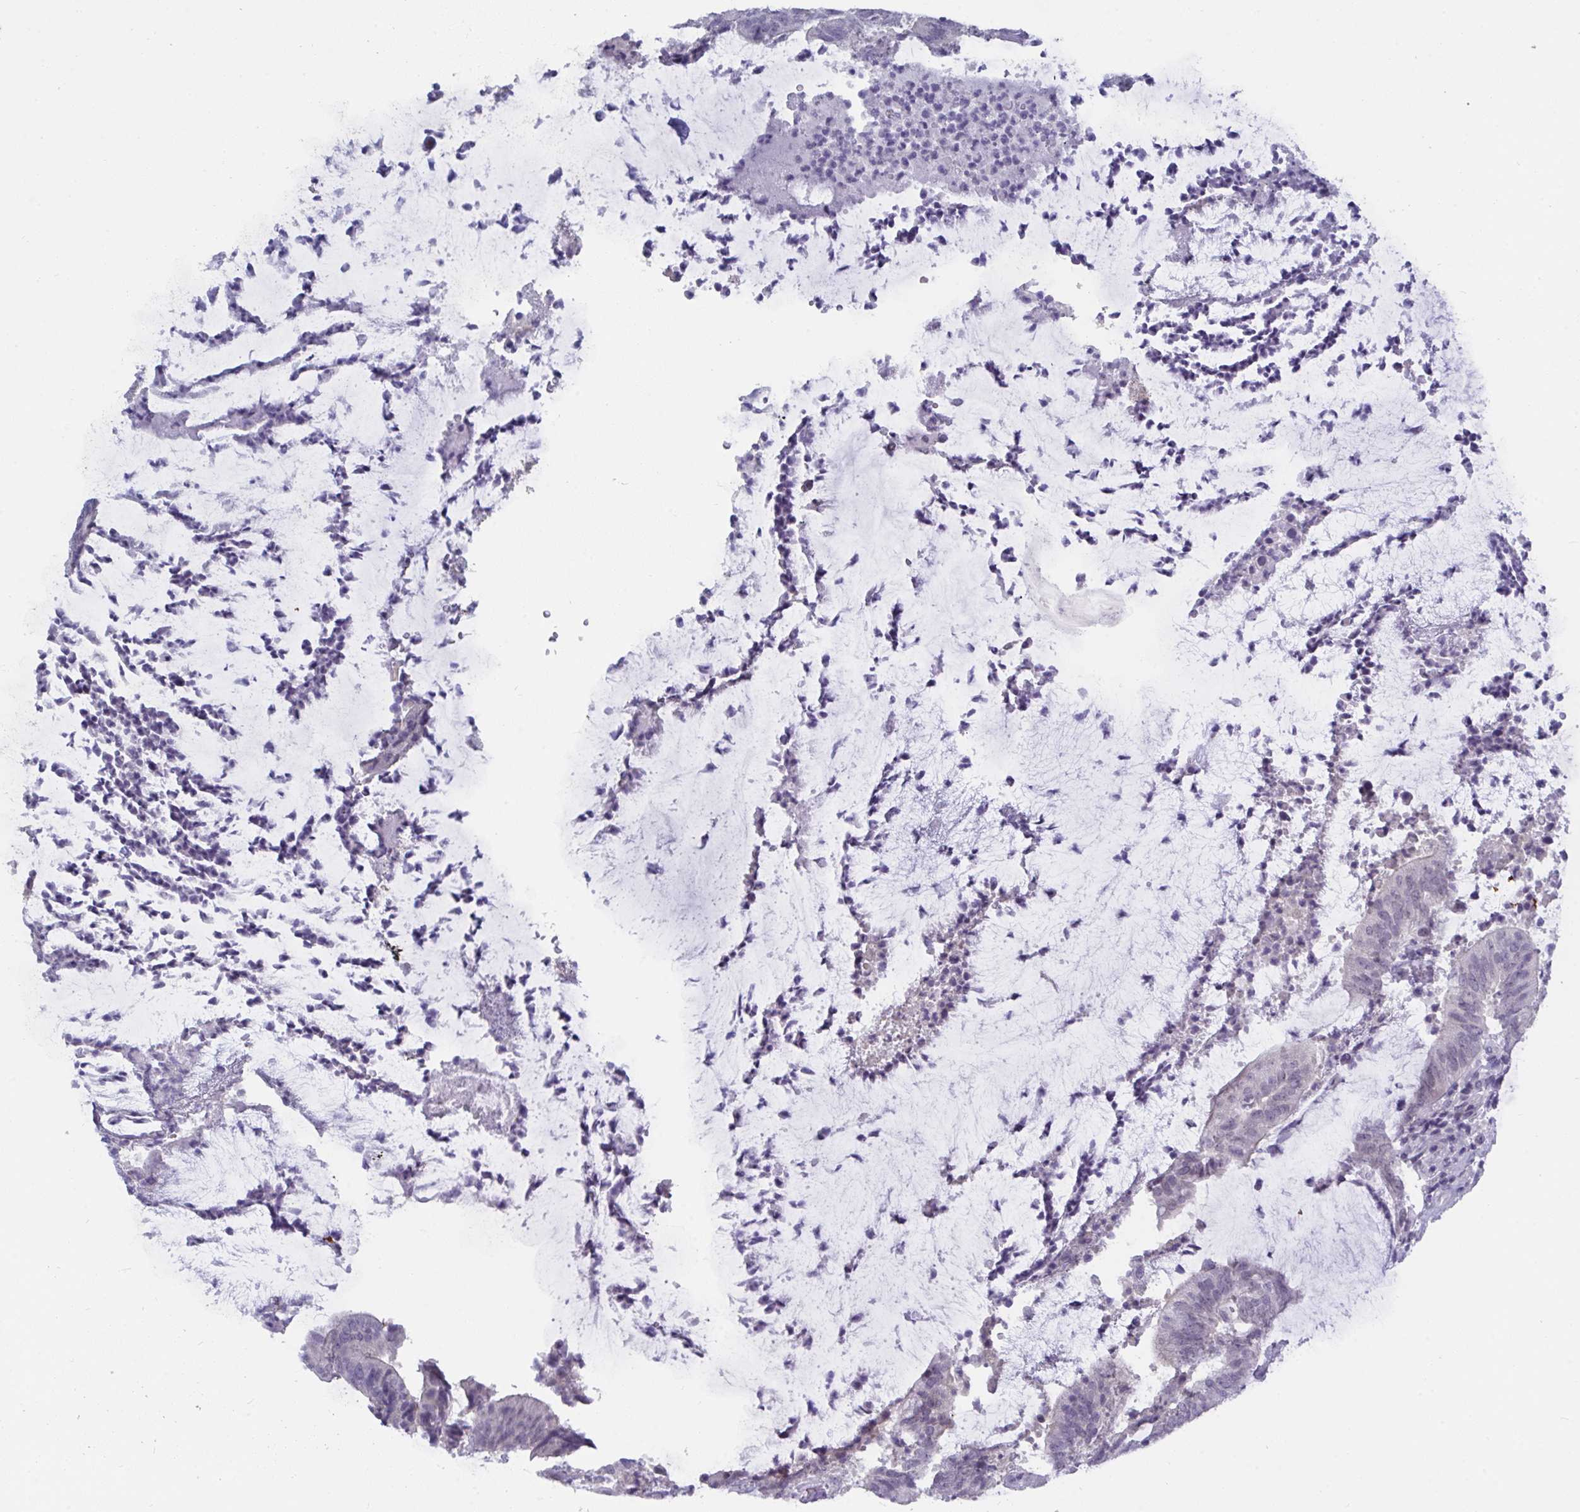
{"staining": {"intensity": "negative", "quantity": "none", "location": "none"}, "tissue": "colorectal cancer", "cell_type": "Tumor cells", "image_type": "cancer", "snomed": [{"axis": "morphology", "description": "Adenocarcinoma, NOS"}, {"axis": "topography", "description": "Colon"}], "caption": "The histopathology image shows no significant expression in tumor cells of colorectal adenocarcinoma.", "gene": "BMAL2", "patient": {"sex": "female", "age": 43}}